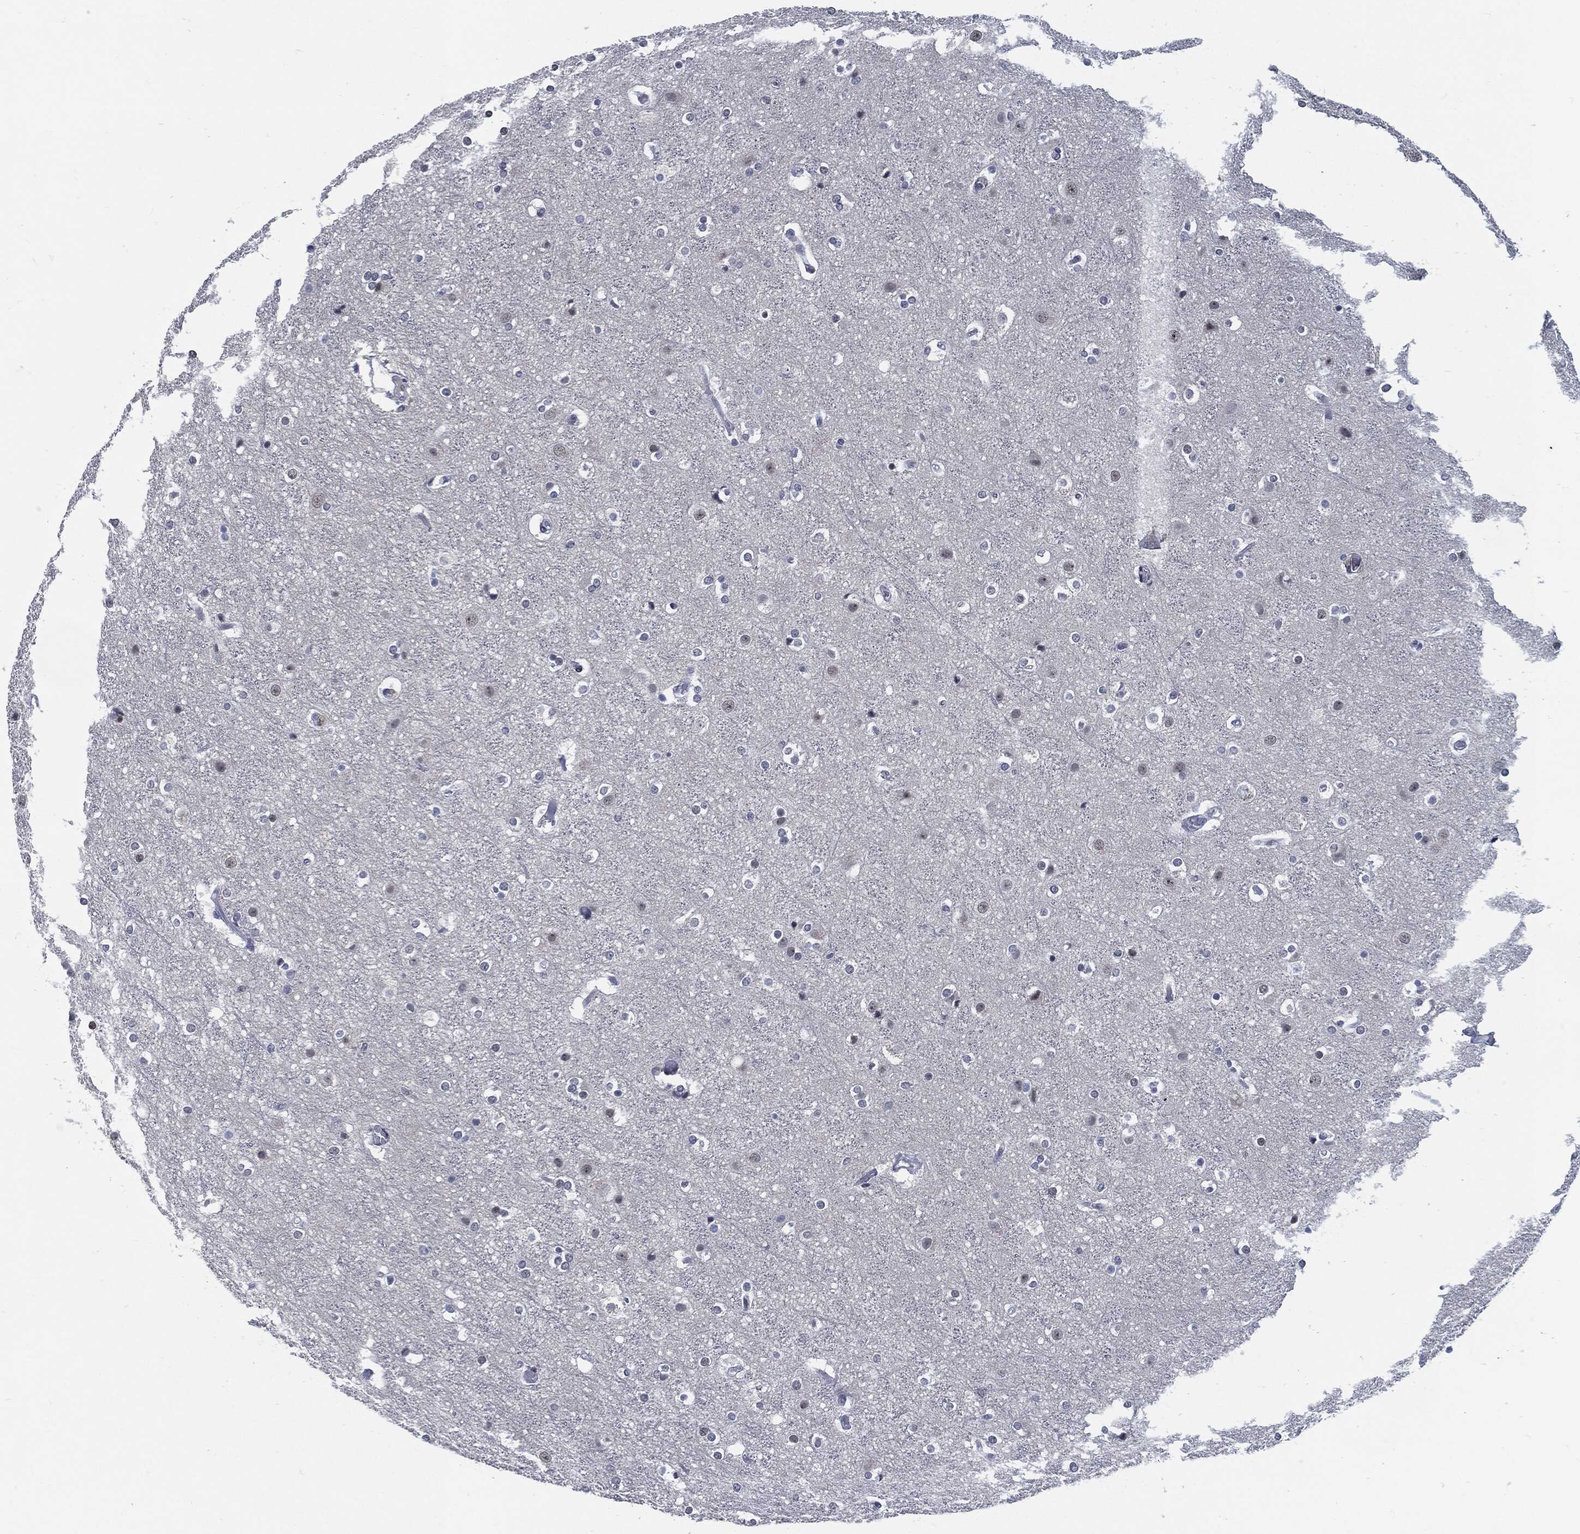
{"staining": {"intensity": "negative", "quantity": "none", "location": "none"}, "tissue": "cerebral cortex", "cell_type": "Endothelial cells", "image_type": "normal", "snomed": [{"axis": "morphology", "description": "Normal tissue, NOS"}, {"axis": "topography", "description": "Cerebral cortex"}], "caption": "A high-resolution micrograph shows immunohistochemistry staining of benign cerebral cortex, which exhibits no significant expression in endothelial cells.", "gene": "AKT2", "patient": {"sex": "female", "age": 52}}